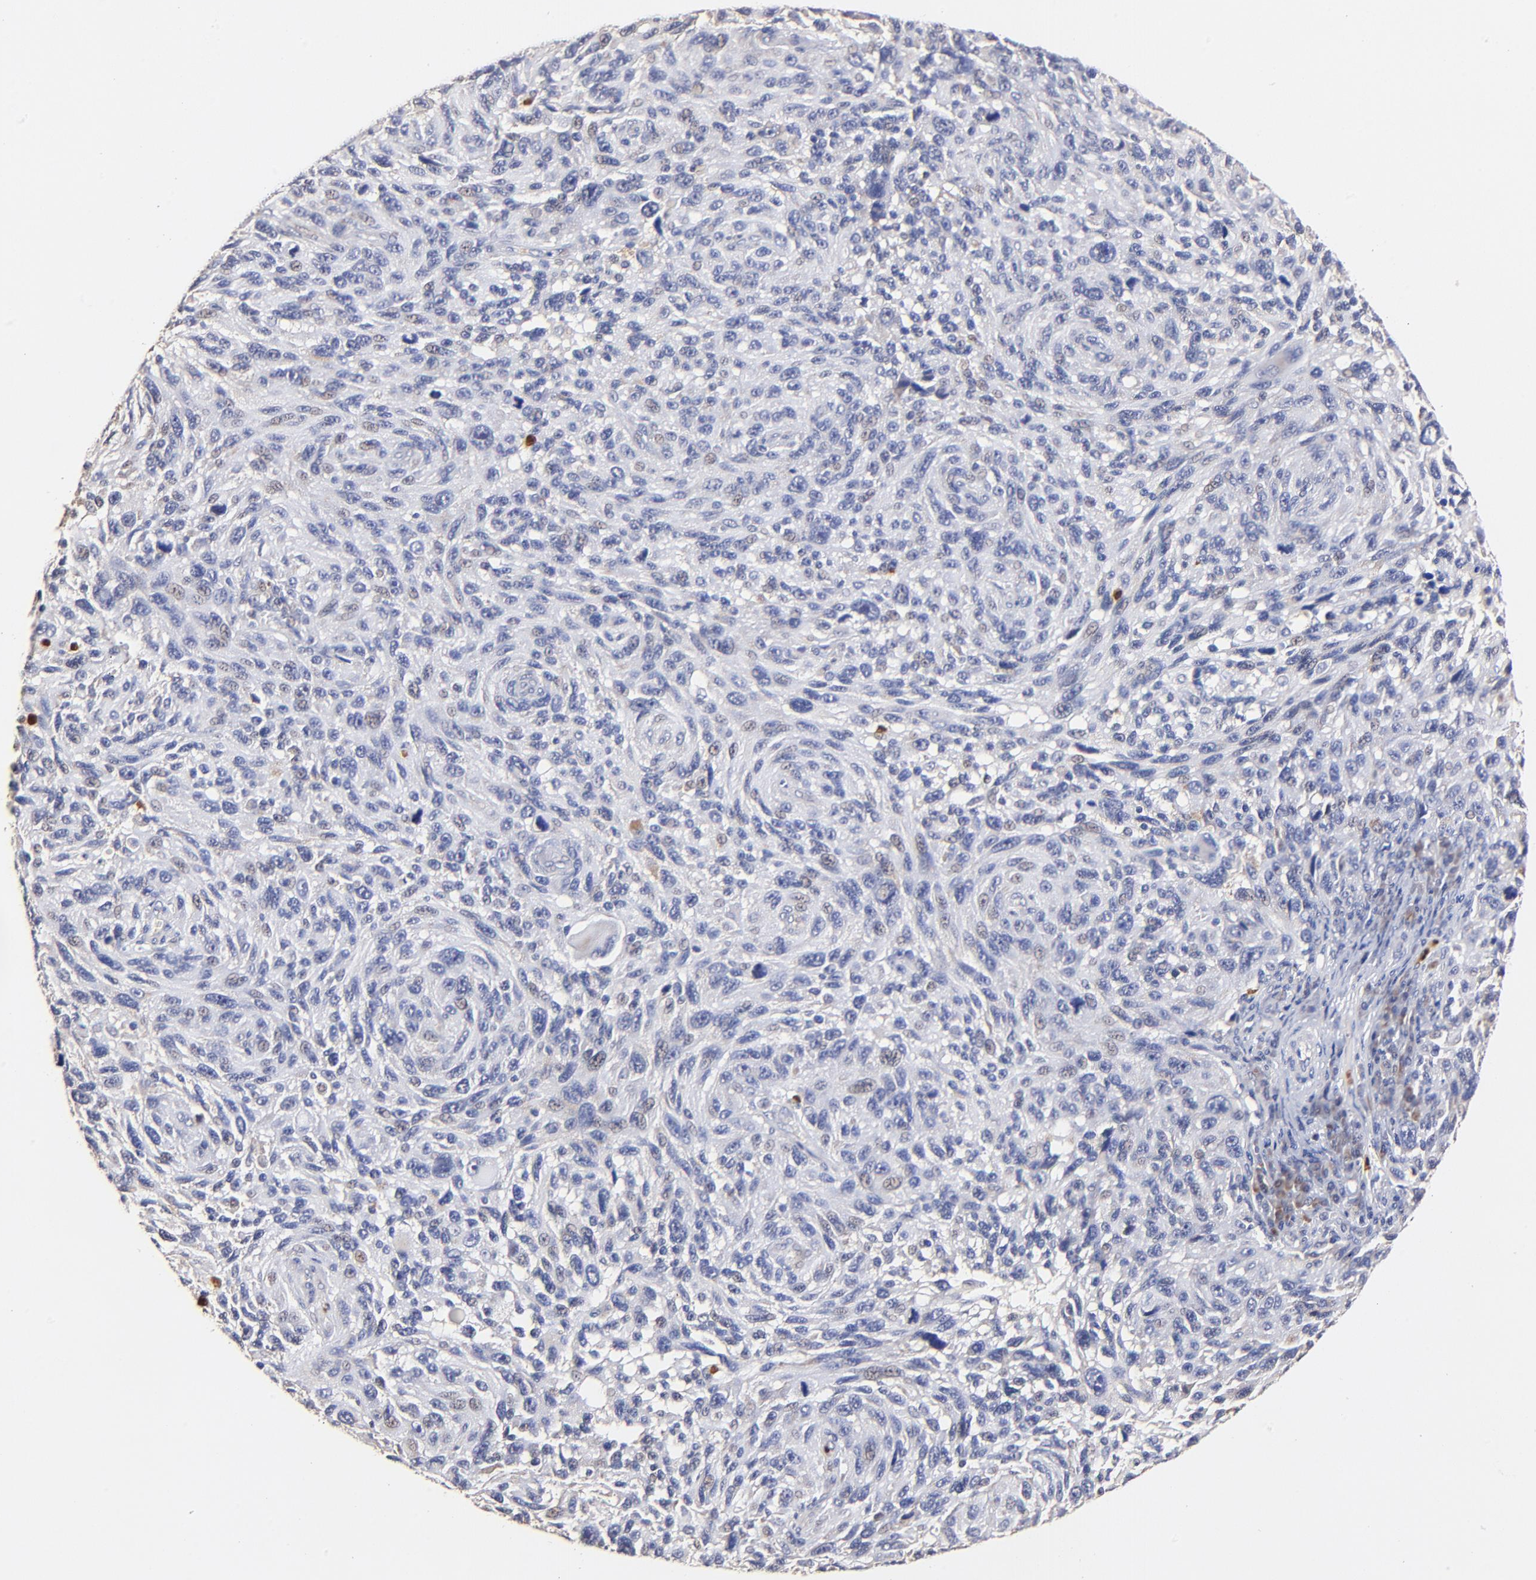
{"staining": {"intensity": "negative", "quantity": "none", "location": "none"}, "tissue": "melanoma", "cell_type": "Tumor cells", "image_type": "cancer", "snomed": [{"axis": "morphology", "description": "Malignant melanoma, NOS"}, {"axis": "topography", "description": "Skin"}], "caption": "Photomicrograph shows no protein staining in tumor cells of malignant melanoma tissue. (DAB (3,3'-diaminobenzidine) IHC, high magnification).", "gene": "BBOF1", "patient": {"sex": "male", "age": 53}}